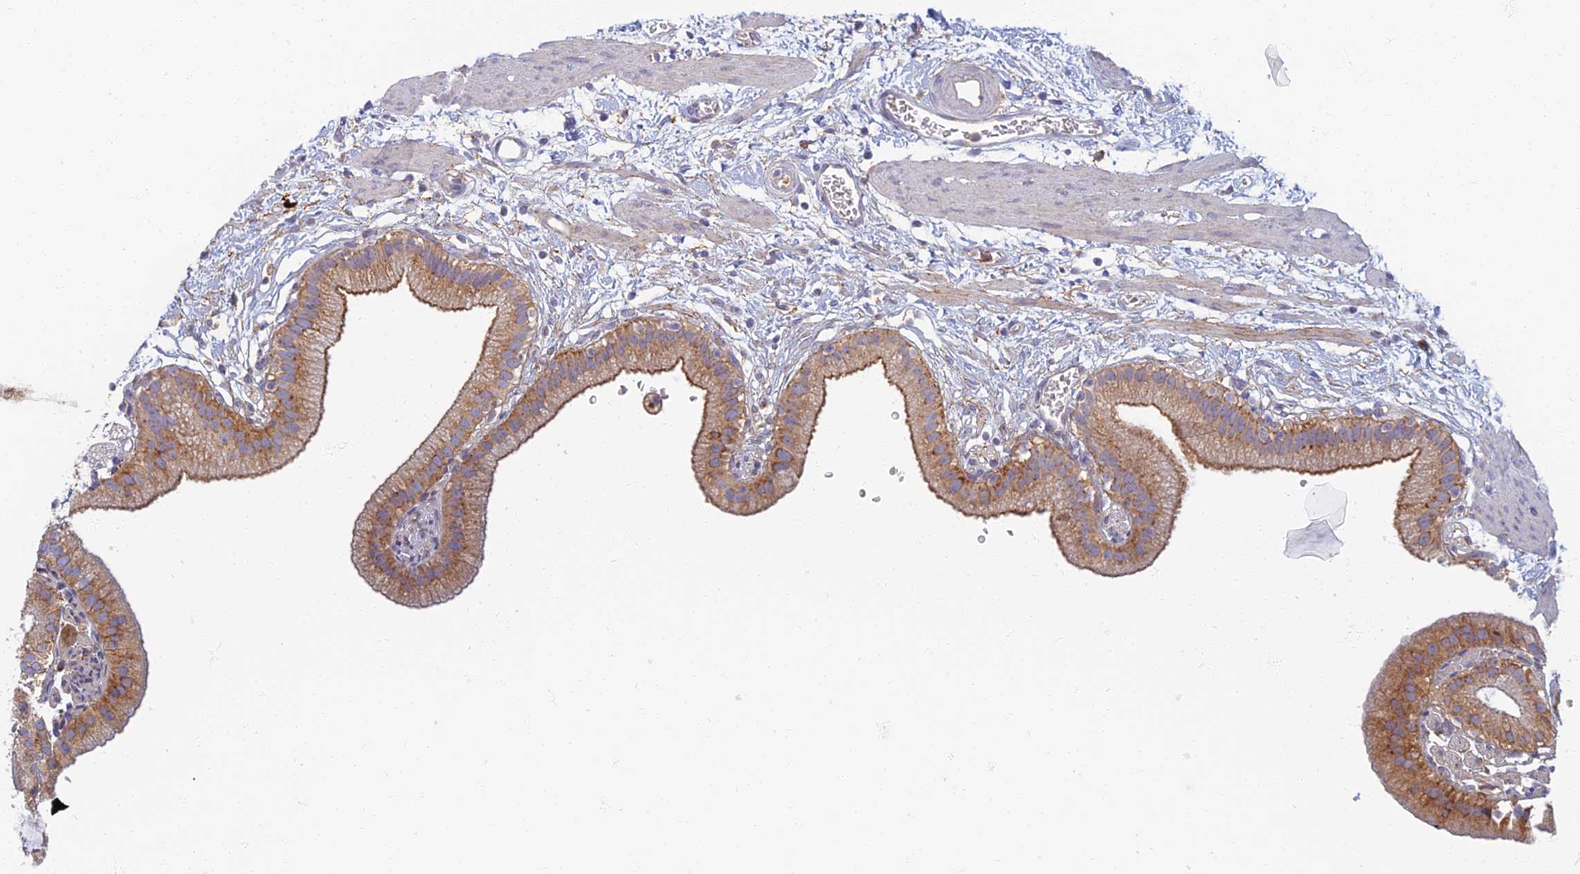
{"staining": {"intensity": "moderate", "quantity": ">75%", "location": "cytoplasmic/membranous"}, "tissue": "gallbladder", "cell_type": "Glandular cells", "image_type": "normal", "snomed": [{"axis": "morphology", "description": "Normal tissue, NOS"}, {"axis": "topography", "description": "Gallbladder"}], "caption": "Protein positivity by immunohistochemistry (IHC) reveals moderate cytoplasmic/membranous positivity in about >75% of glandular cells in unremarkable gallbladder.", "gene": "PROX2", "patient": {"sex": "male", "age": 55}}